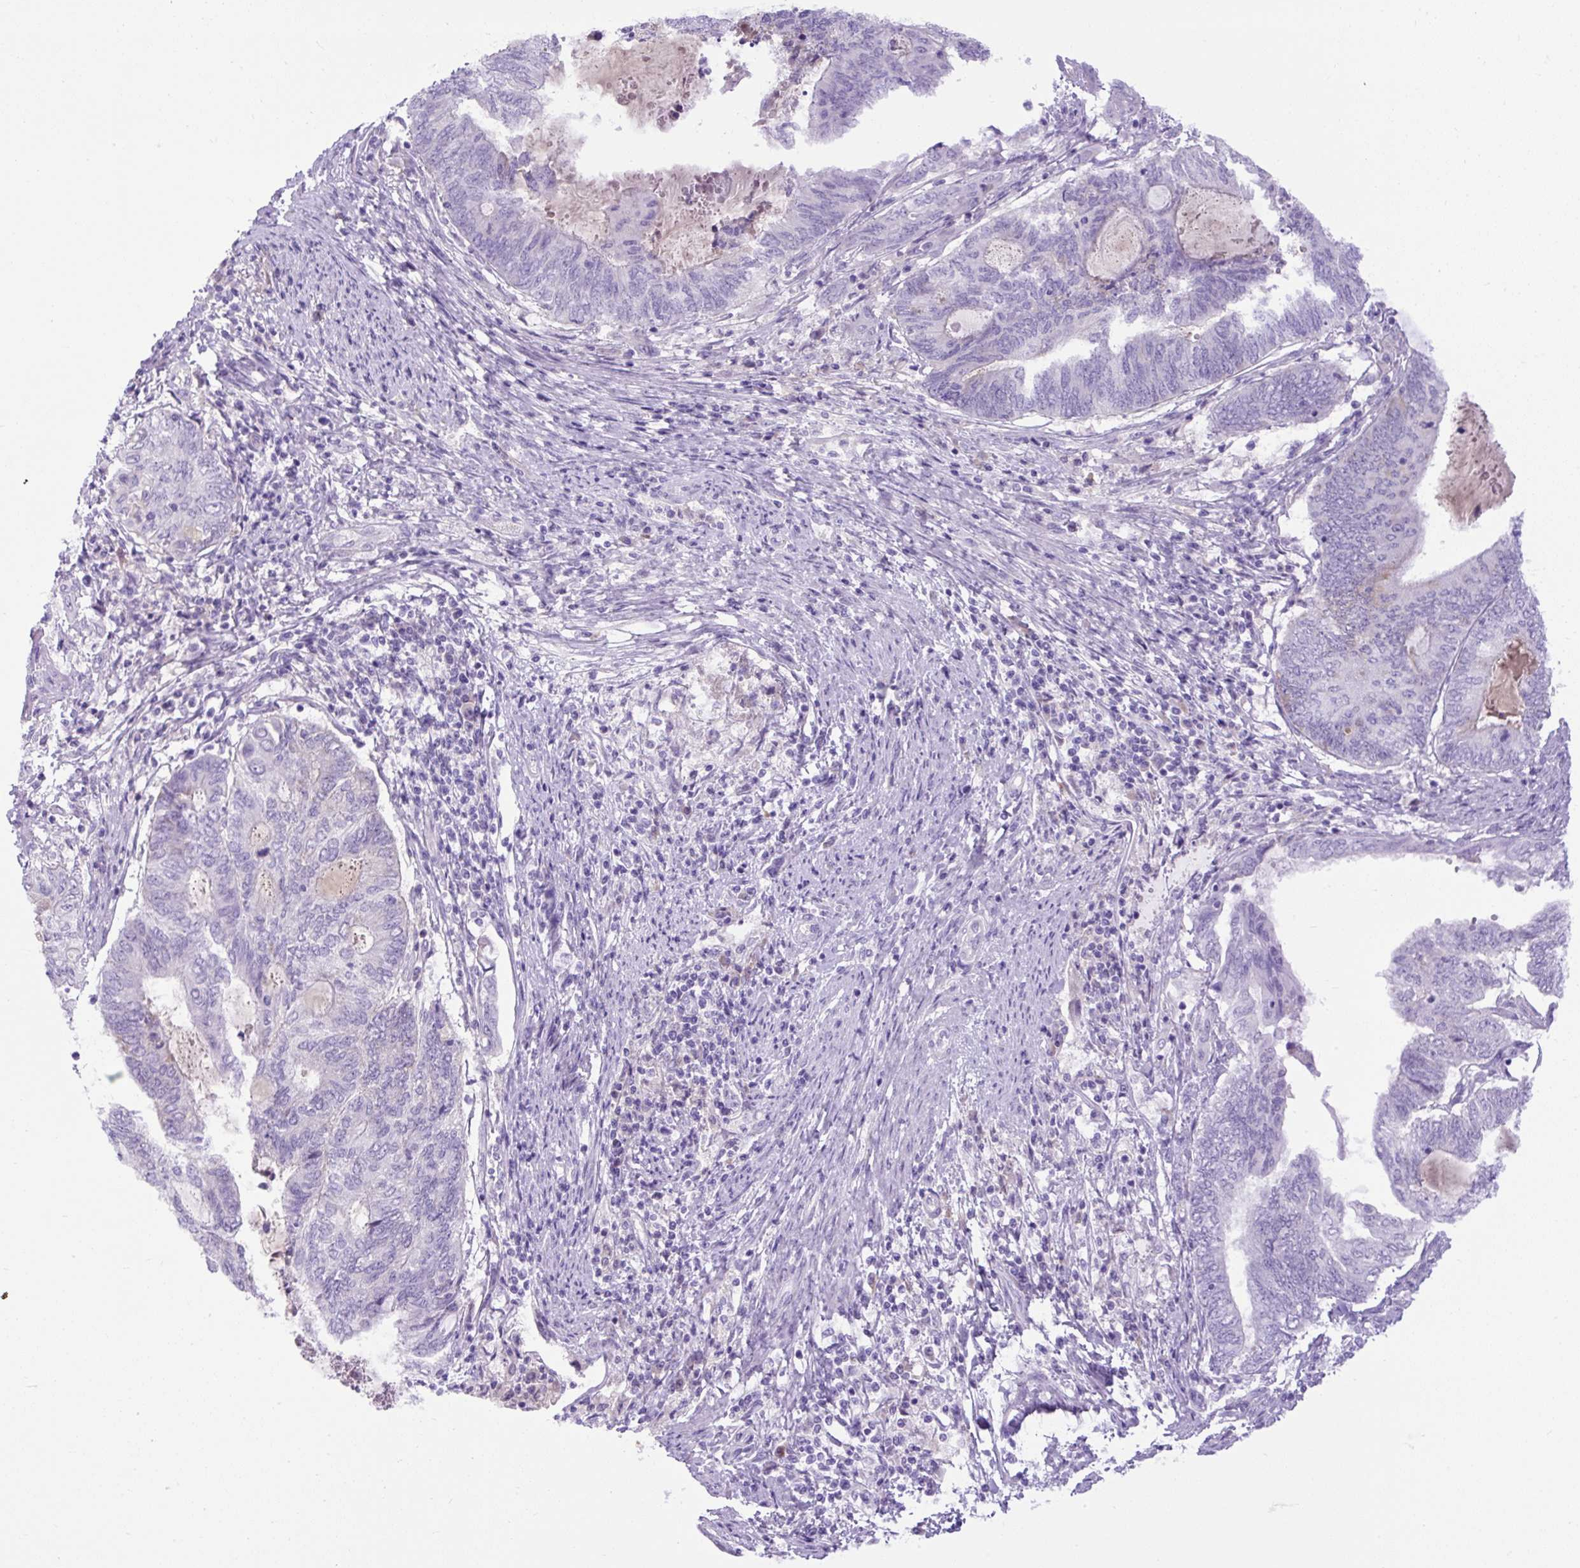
{"staining": {"intensity": "negative", "quantity": "none", "location": "none"}, "tissue": "endometrial cancer", "cell_type": "Tumor cells", "image_type": "cancer", "snomed": [{"axis": "morphology", "description": "Adenocarcinoma, NOS"}, {"axis": "topography", "description": "Uterus"}, {"axis": "topography", "description": "Endometrium"}], "caption": "A photomicrograph of human endometrial cancer is negative for staining in tumor cells.", "gene": "SPTBN5", "patient": {"sex": "female", "age": 70}}